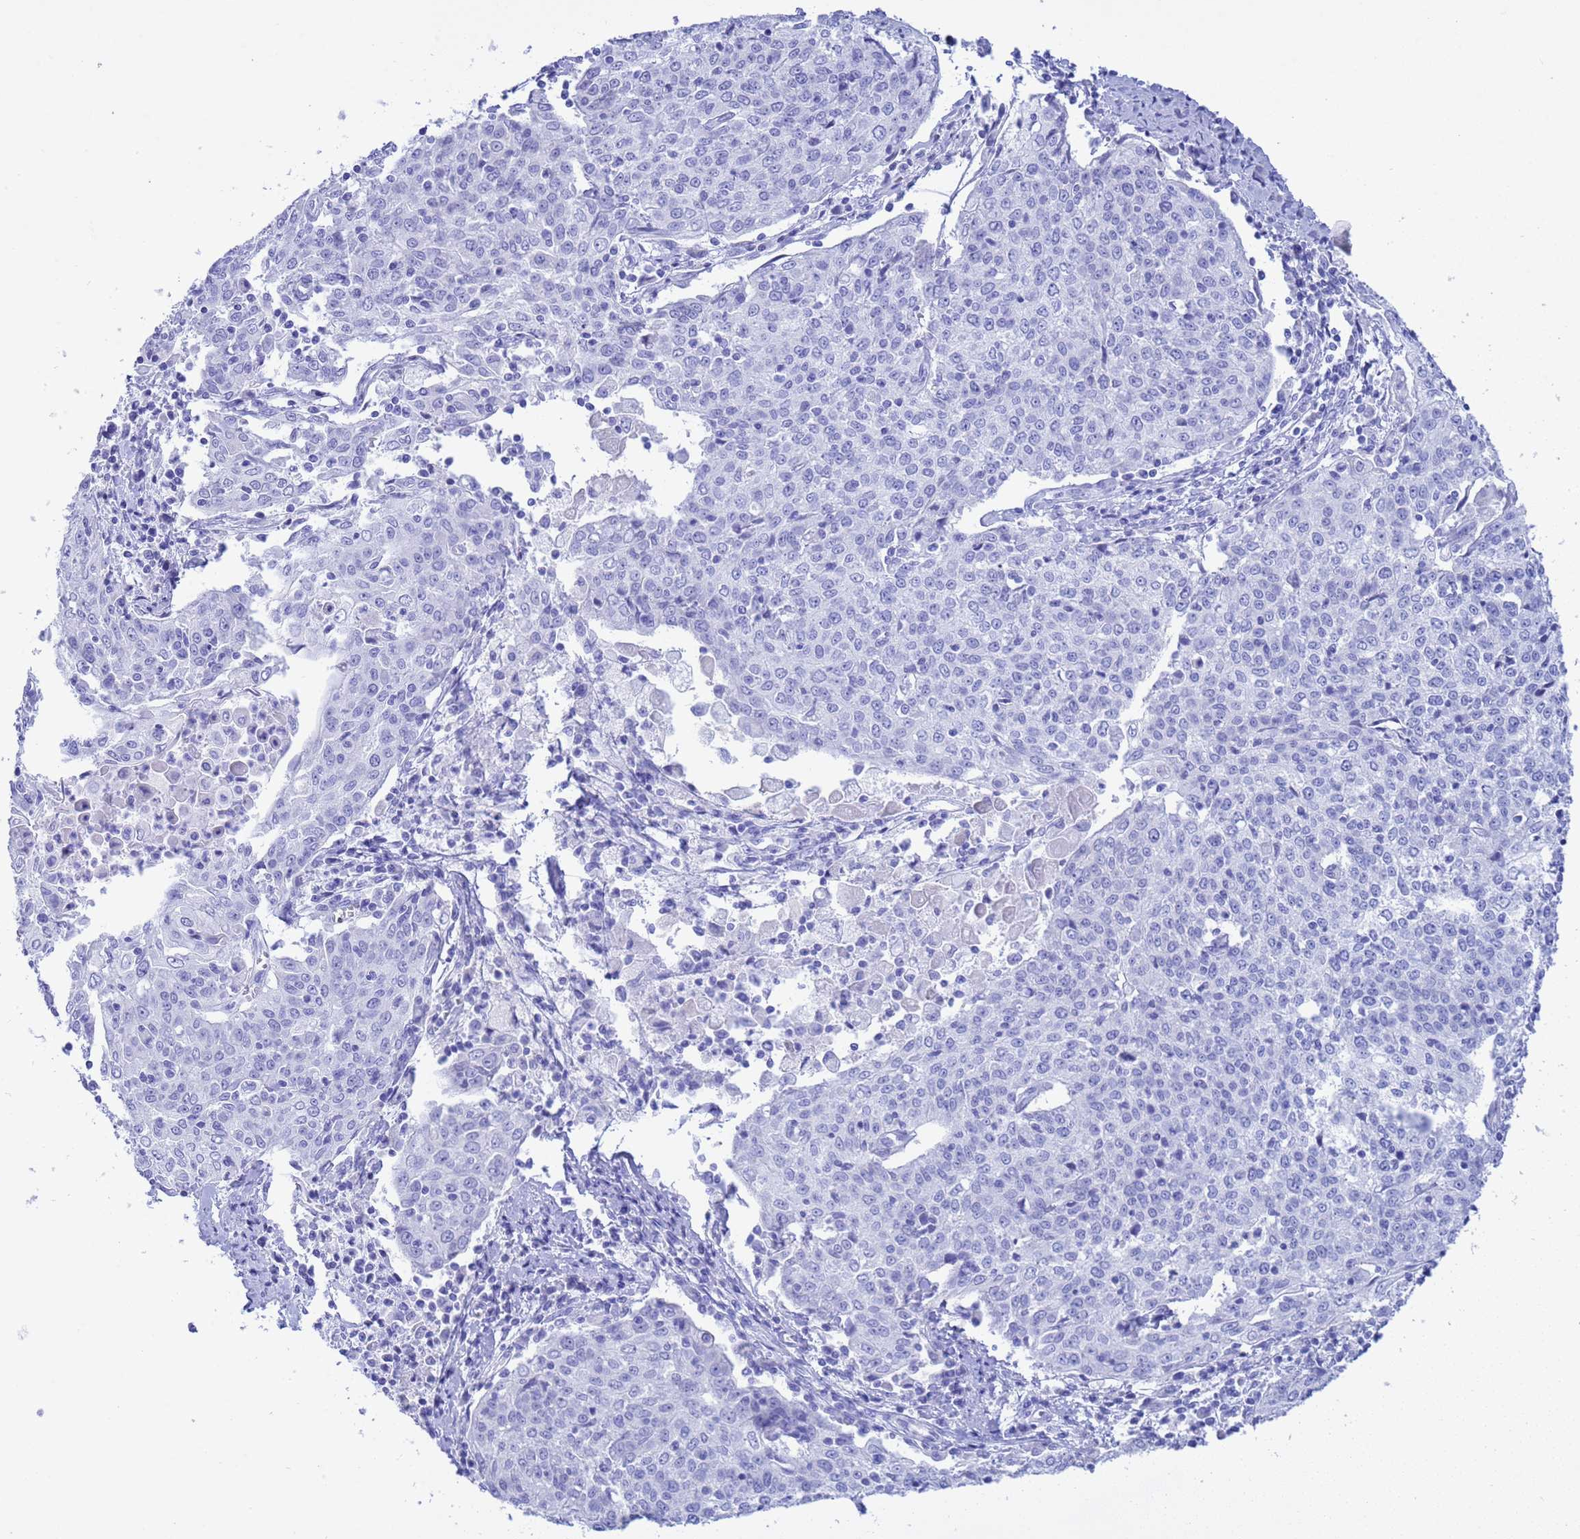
{"staining": {"intensity": "negative", "quantity": "none", "location": "none"}, "tissue": "cervical cancer", "cell_type": "Tumor cells", "image_type": "cancer", "snomed": [{"axis": "morphology", "description": "Squamous cell carcinoma, NOS"}, {"axis": "topography", "description": "Cervix"}], "caption": "Human cervical cancer (squamous cell carcinoma) stained for a protein using immunohistochemistry (IHC) displays no staining in tumor cells.", "gene": "GSTM1", "patient": {"sex": "female", "age": 48}}